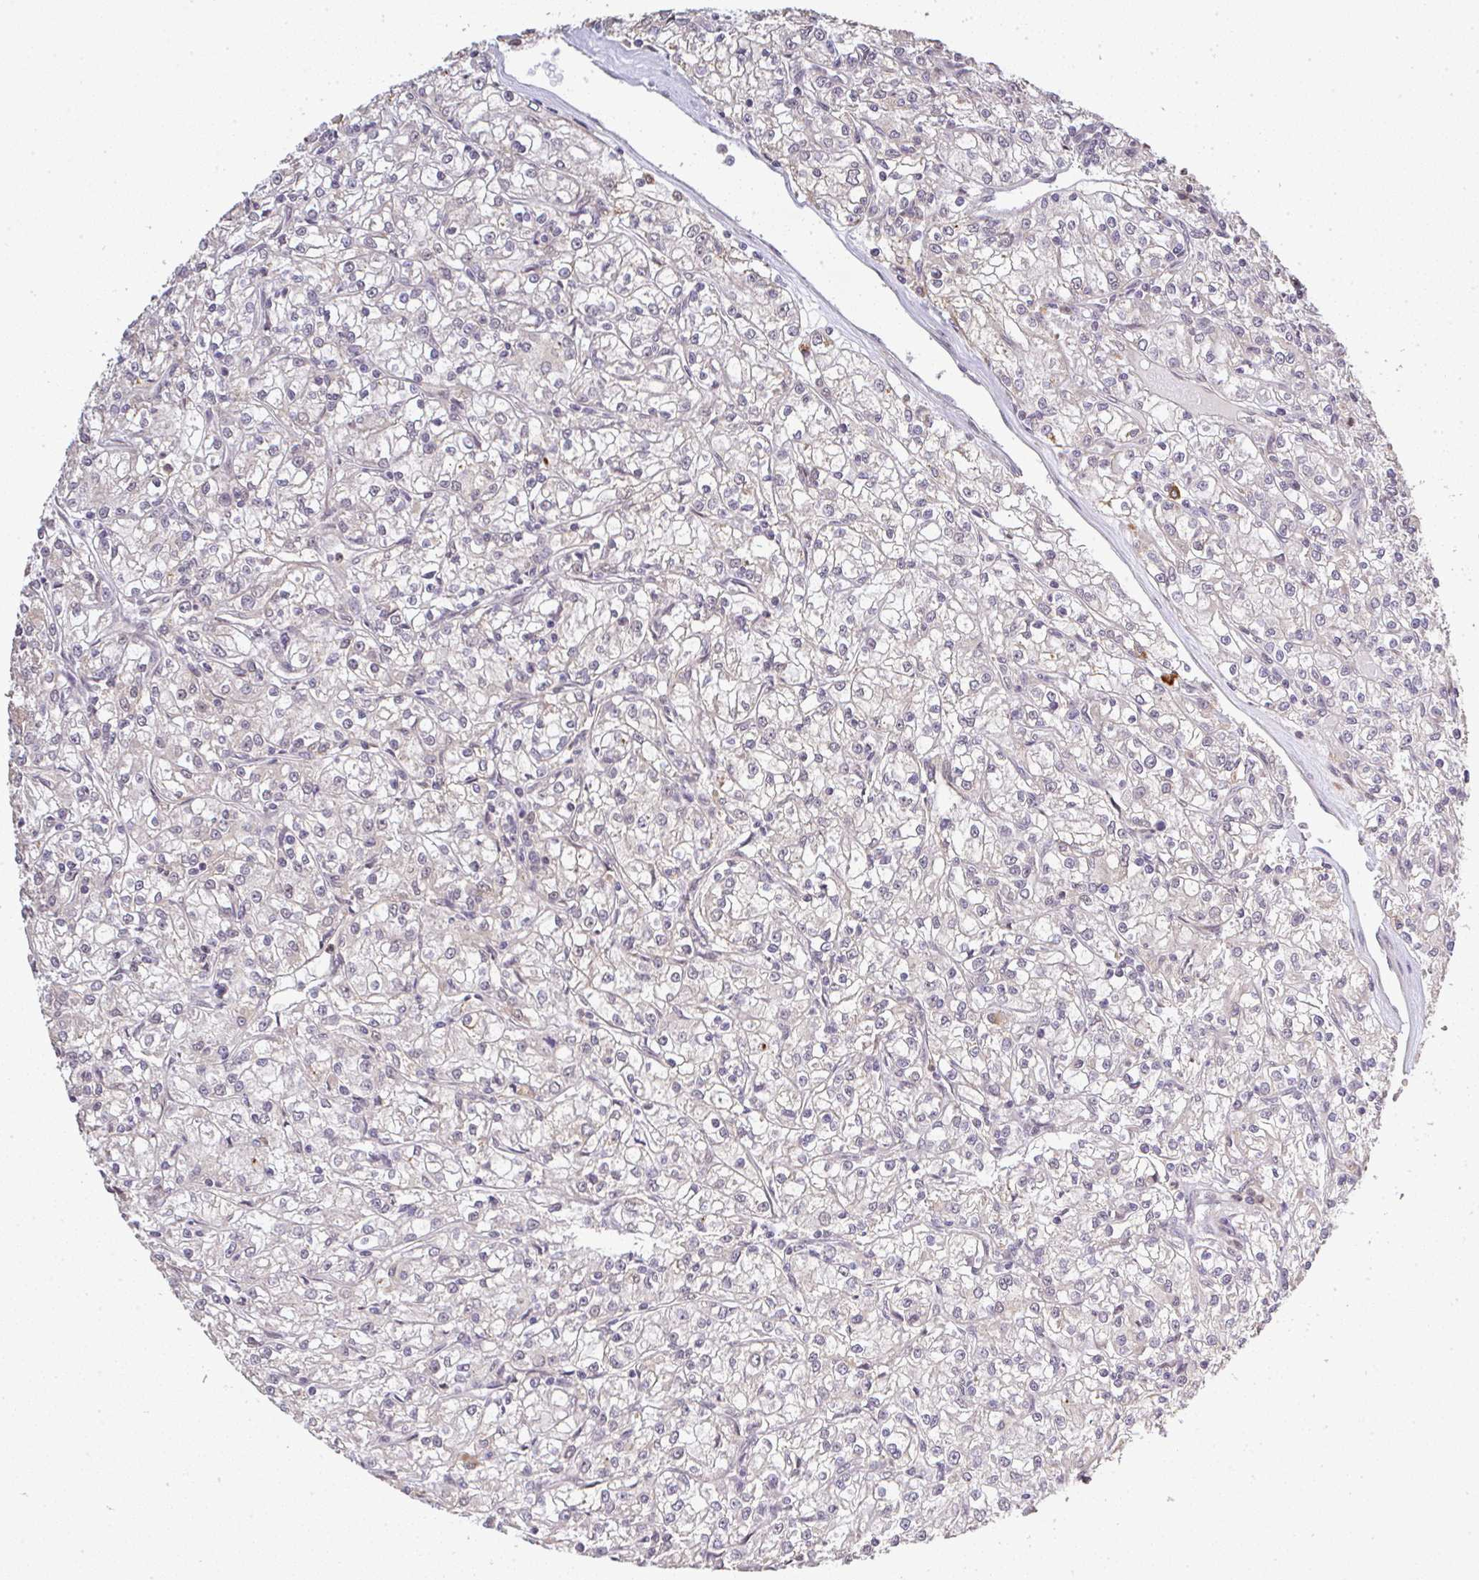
{"staining": {"intensity": "negative", "quantity": "none", "location": "none"}, "tissue": "renal cancer", "cell_type": "Tumor cells", "image_type": "cancer", "snomed": [{"axis": "morphology", "description": "Adenocarcinoma, NOS"}, {"axis": "topography", "description": "Kidney"}], "caption": "The micrograph demonstrates no significant positivity in tumor cells of renal cancer (adenocarcinoma). (DAB (3,3'-diaminobenzidine) immunohistochemistry (IHC), high magnification).", "gene": "FAM153A", "patient": {"sex": "female", "age": 59}}